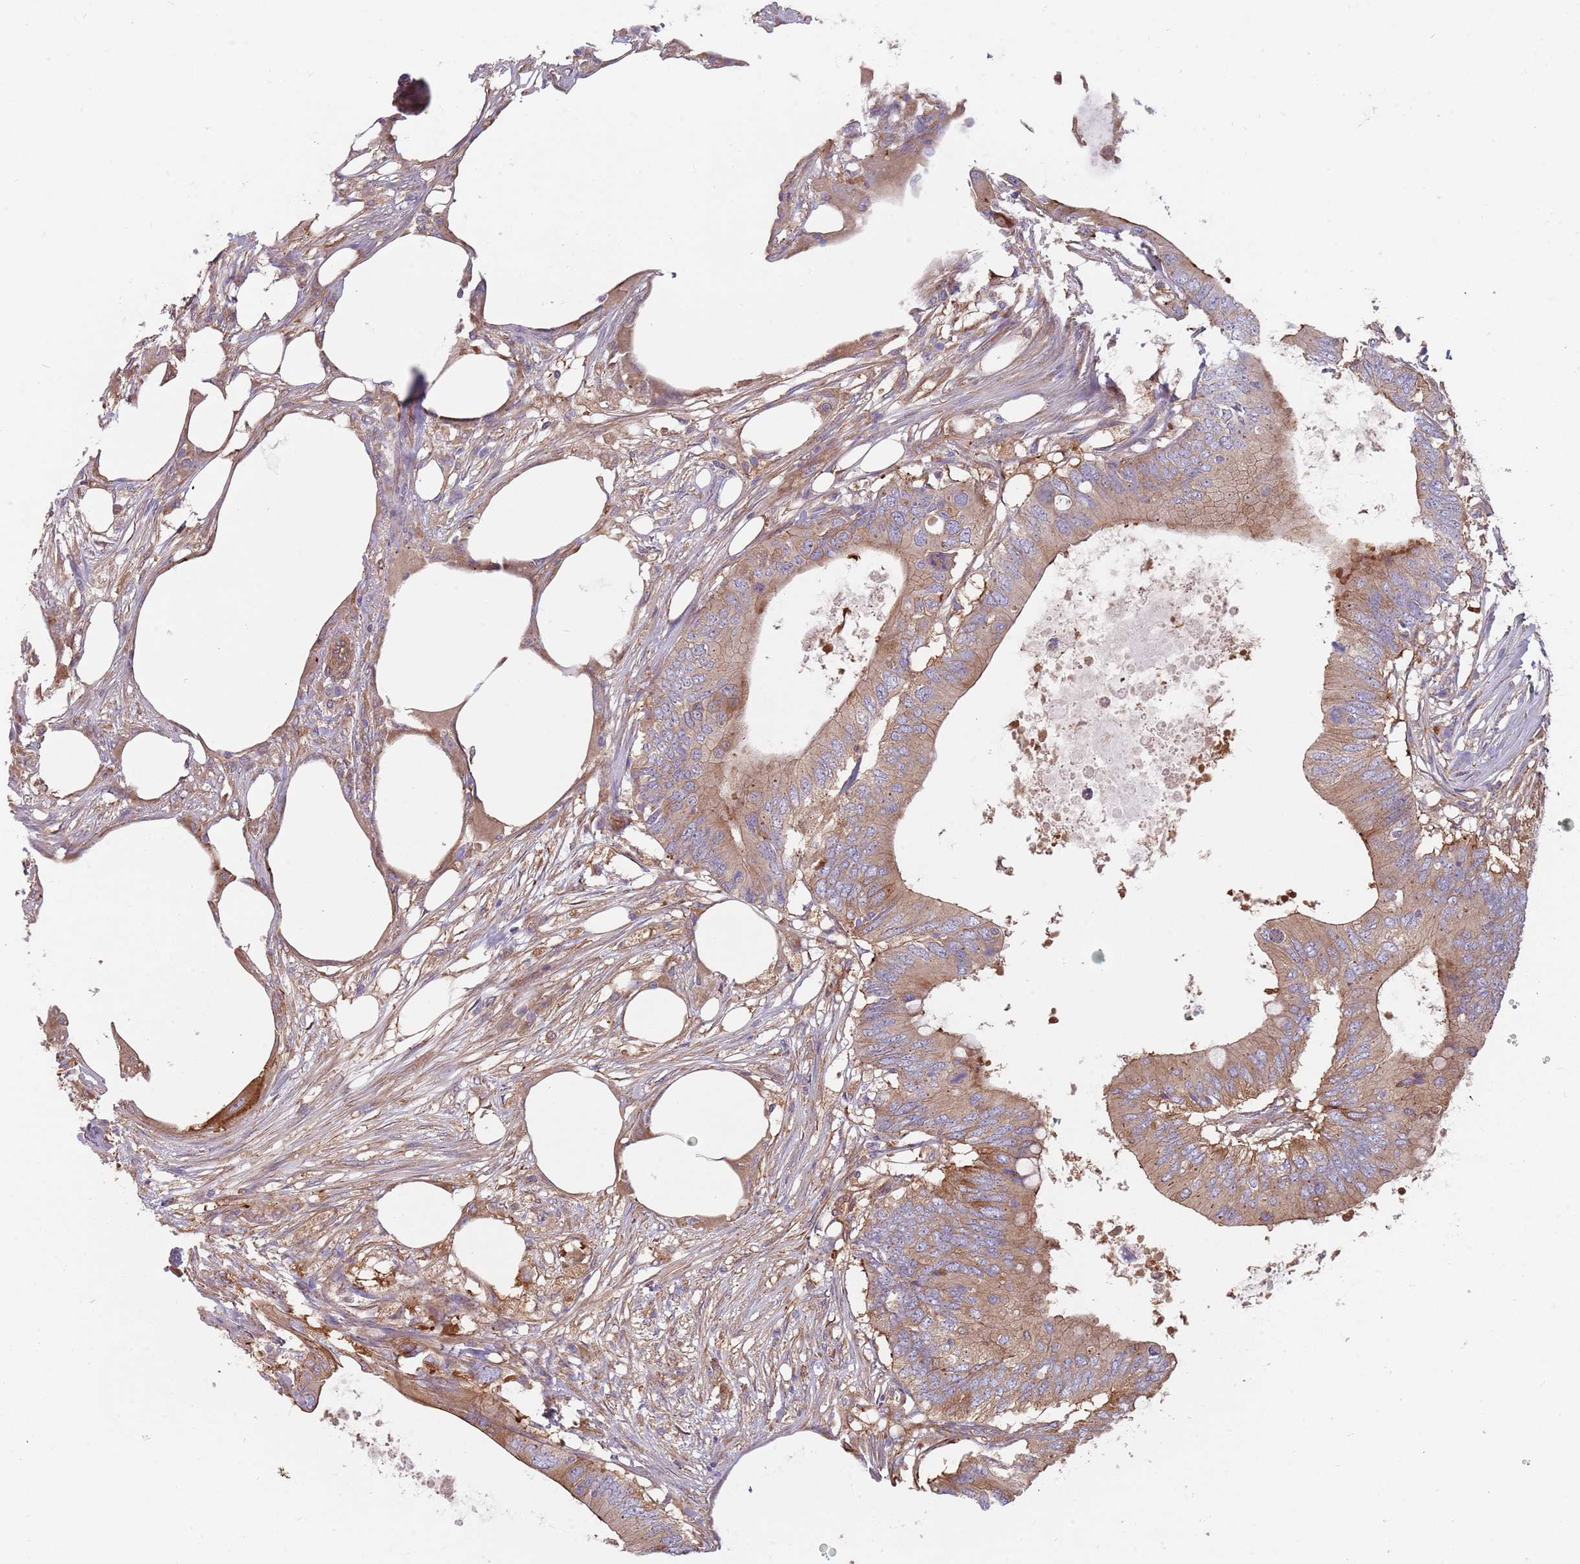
{"staining": {"intensity": "moderate", "quantity": "<25%", "location": "cytoplasmic/membranous"}, "tissue": "colorectal cancer", "cell_type": "Tumor cells", "image_type": "cancer", "snomed": [{"axis": "morphology", "description": "Adenocarcinoma, NOS"}, {"axis": "topography", "description": "Colon"}], "caption": "Adenocarcinoma (colorectal) stained with immunohistochemistry (IHC) shows moderate cytoplasmic/membranous positivity in about <25% of tumor cells. (IHC, brightfield microscopy, high magnification).", "gene": "SPDL1", "patient": {"sex": "male", "age": 71}}